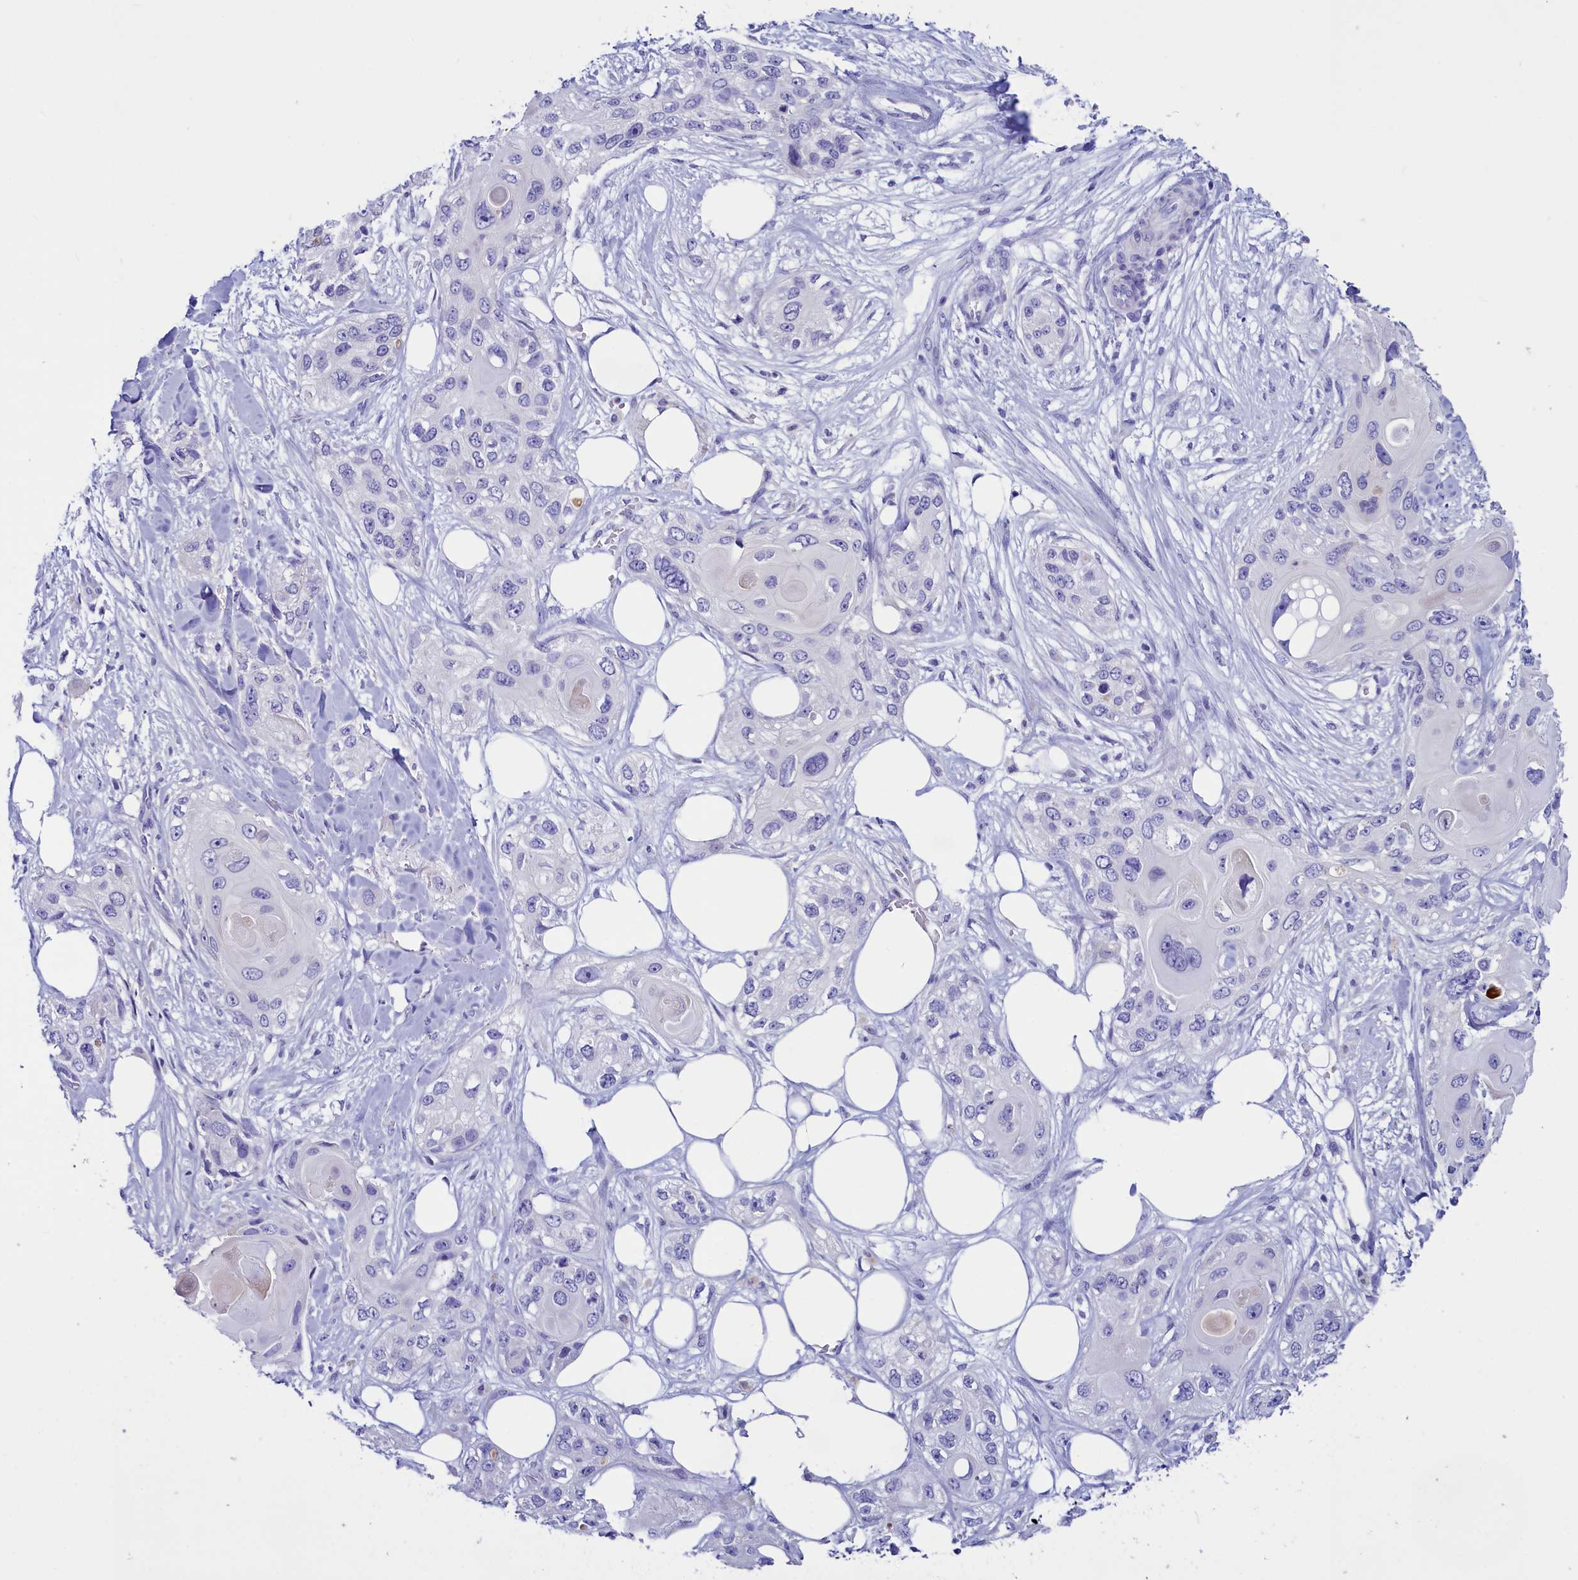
{"staining": {"intensity": "negative", "quantity": "none", "location": "none"}, "tissue": "skin cancer", "cell_type": "Tumor cells", "image_type": "cancer", "snomed": [{"axis": "morphology", "description": "Normal tissue, NOS"}, {"axis": "morphology", "description": "Squamous cell carcinoma, NOS"}, {"axis": "topography", "description": "Skin"}], "caption": "This image is of squamous cell carcinoma (skin) stained with immunohistochemistry to label a protein in brown with the nuclei are counter-stained blue. There is no staining in tumor cells.", "gene": "RTTN", "patient": {"sex": "male", "age": 72}}